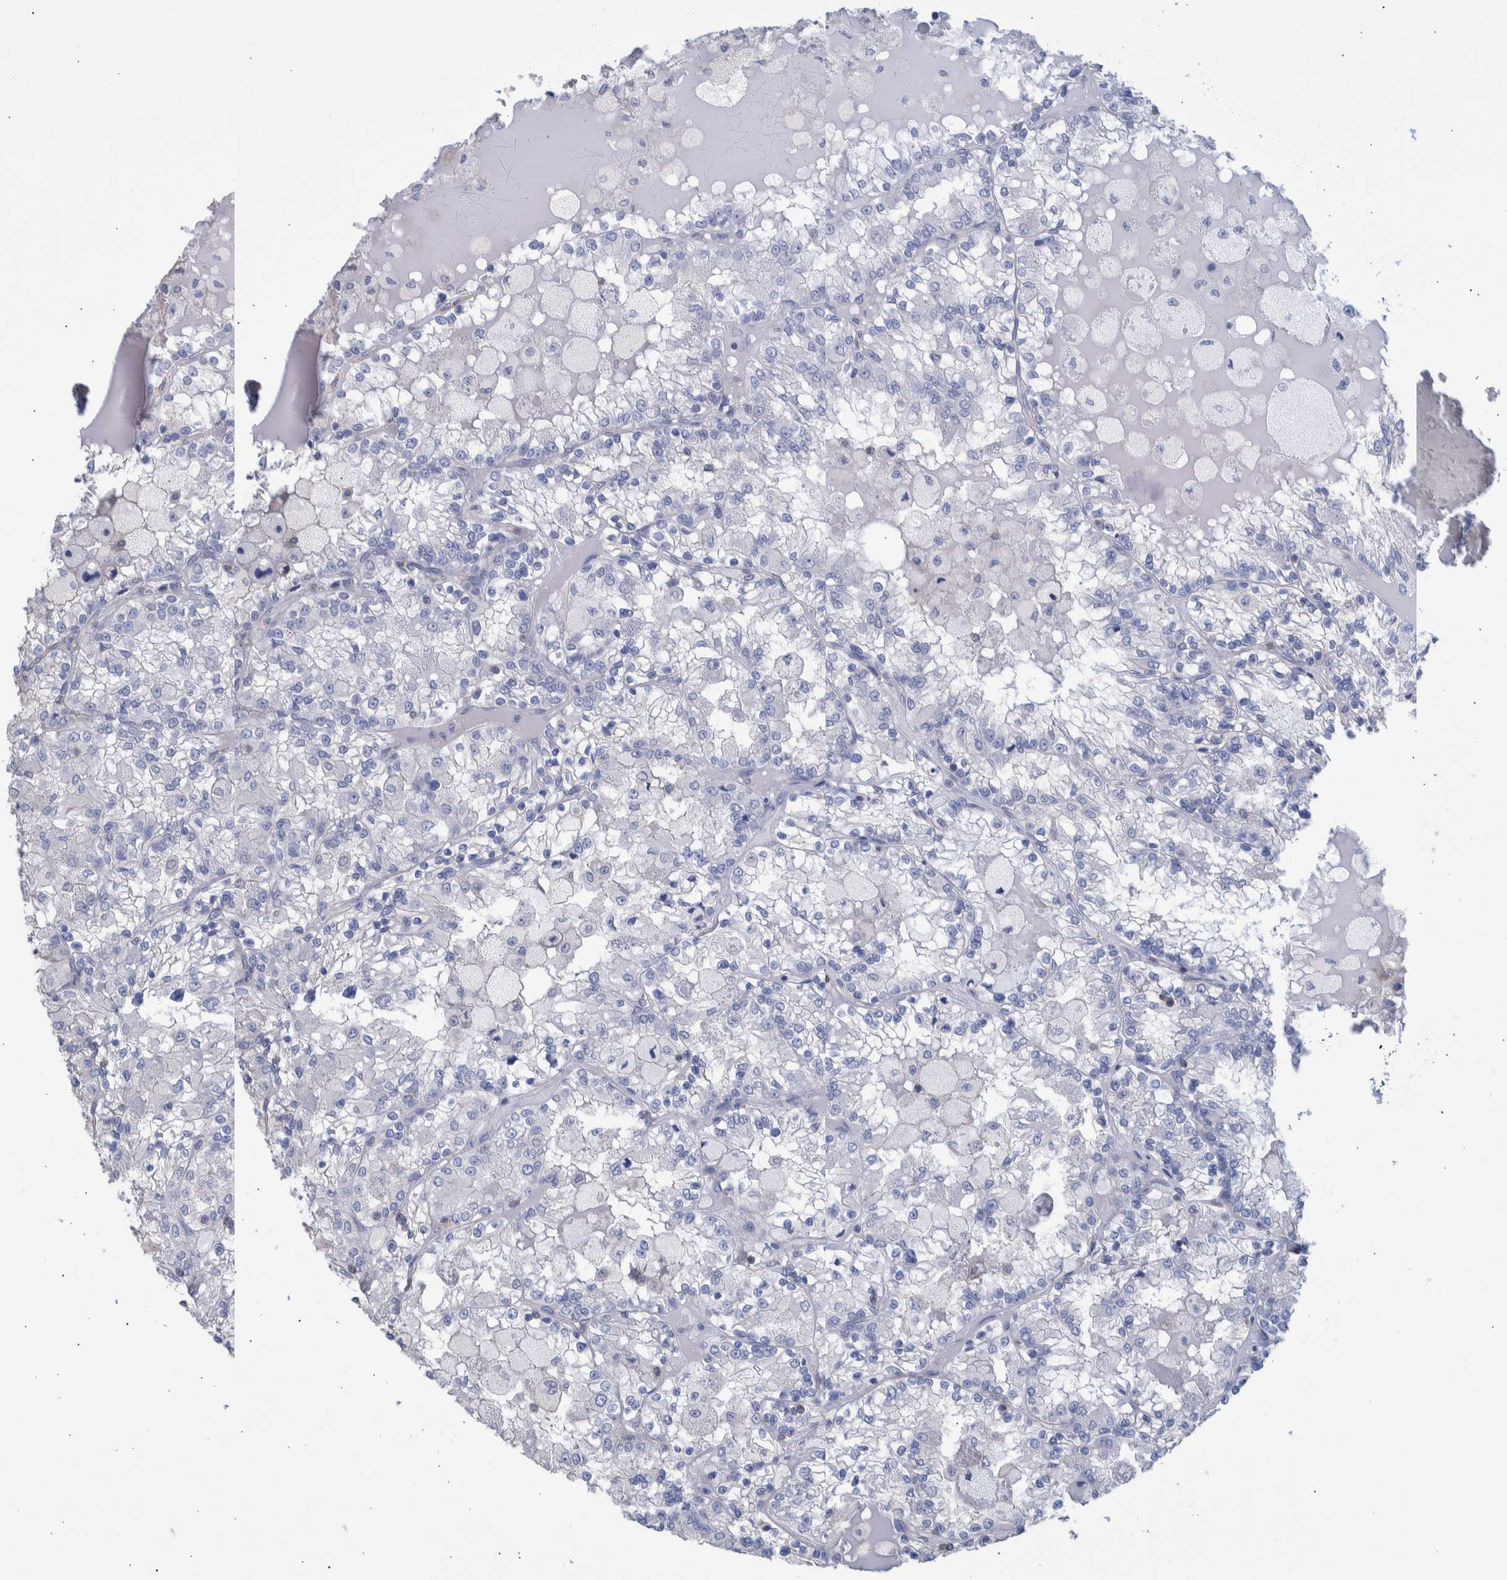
{"staining": {"intensity": "negative", "quantity": "none", "location": "none"}, "tissue": "renal cancer", "cell_type": "Tumor cells", "image_type": "cancer", "snomed": [{"axis": "morphology", "description": "Adenocarcinoma, NOS"}, {"axis": "topography", "description": "Kidney"}], "caption": "The histopathology image displays no staining of tumor cells in renal cancer. The staining is performed using DAB brown chromogen with nuclei counter-stained in using hematoxylin.", "gene": "PPP3CC", "patient": {"sex": "female", "age": 56}}